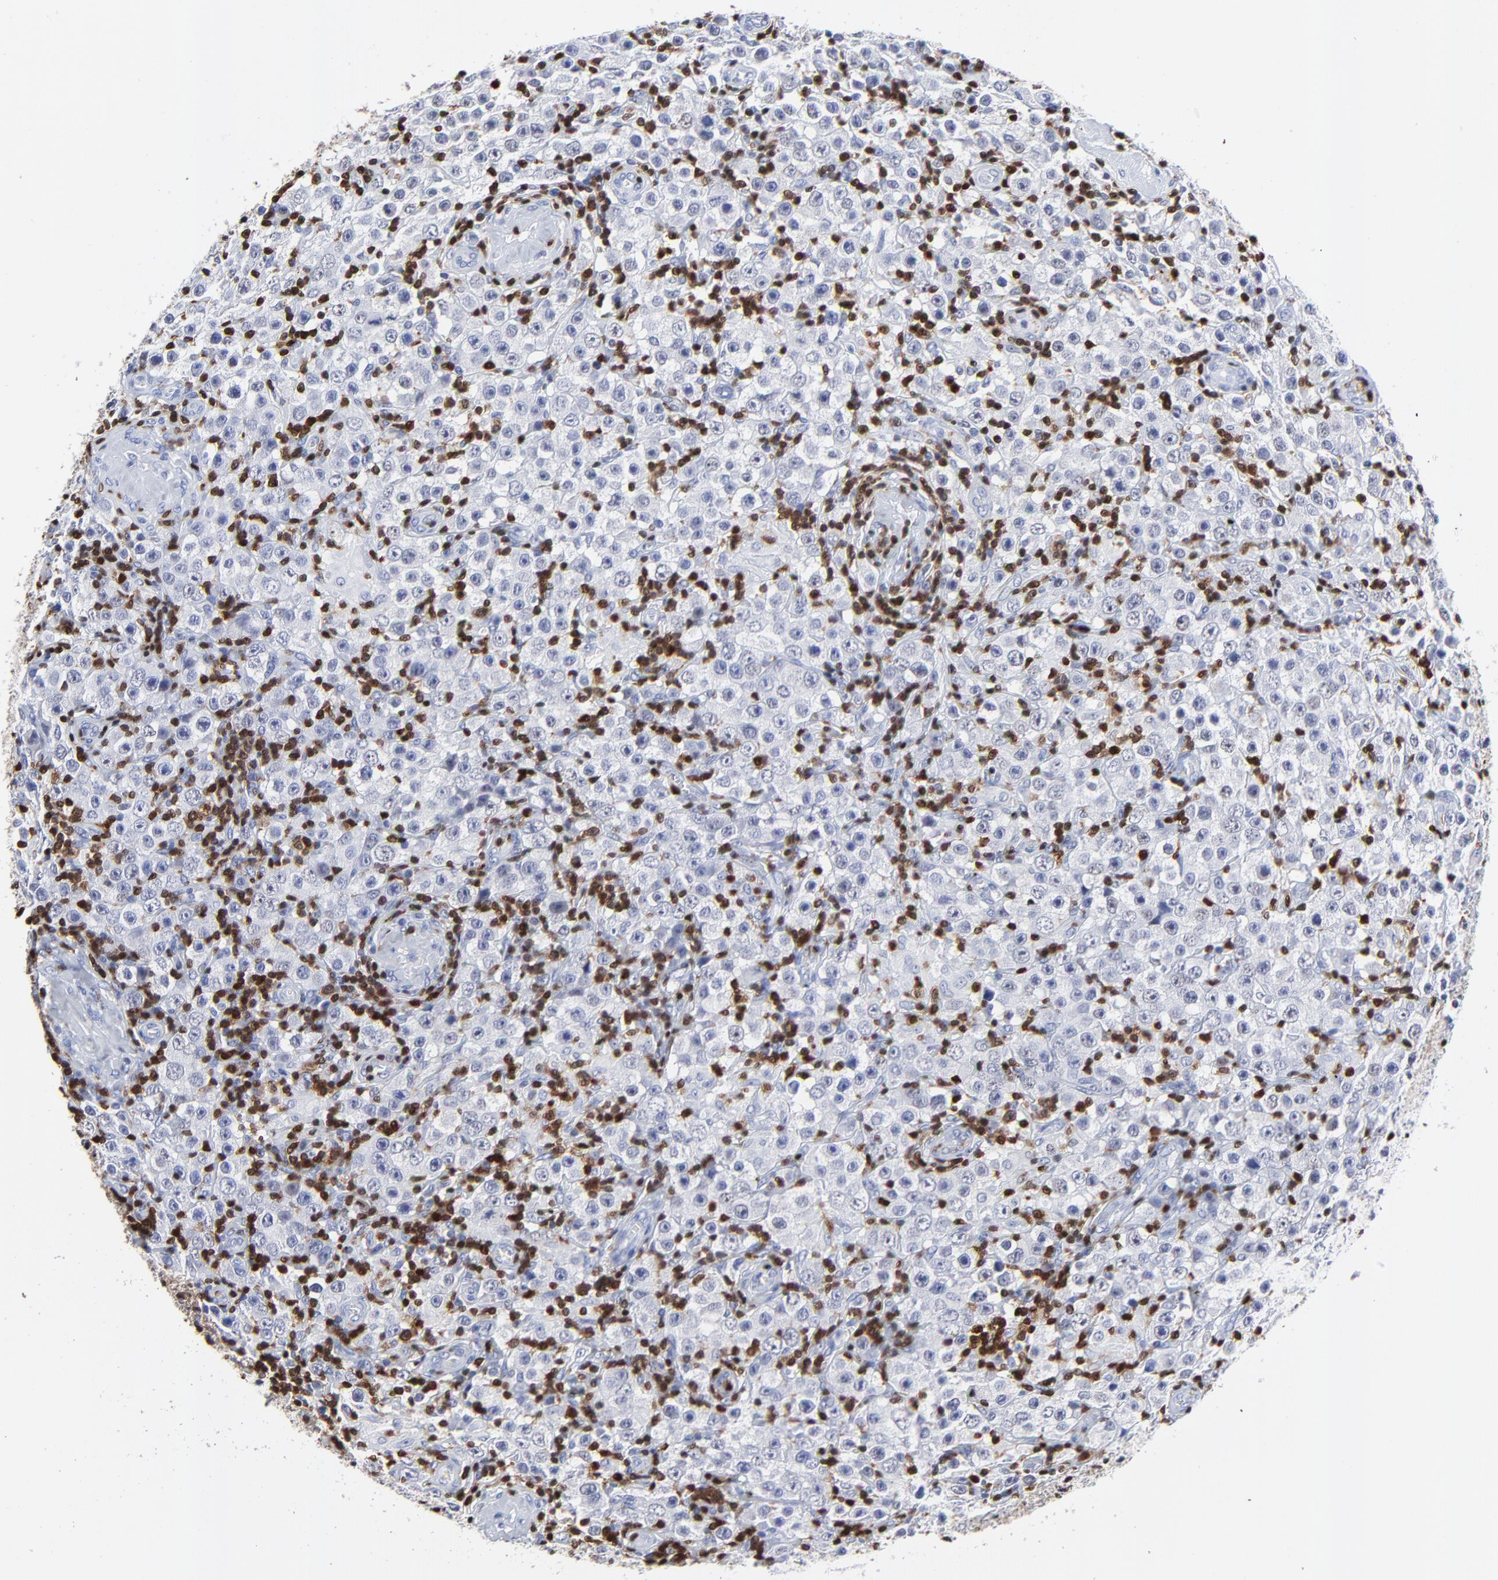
{"staining": {"intensity": "negative", "quantity": "none", "location": "none"}, "tissue": "testis cancer", "cell_type": "Tumor cells", "image_type": "cancer", "snomed": [{"axis": "morphology", "description": "Seminoma, NOS"}, {"axis": "topography", "description": "Testis"}], "caption": "This is a histopathology image of IHC staining of testis seminoma, which shows no positivity in tumor cells. (DAB immunohistochemistry (IHC) with hematoxylin counter stain).", "gene": "ZAP70", "patient": {"sex": "male", "age": 32}}